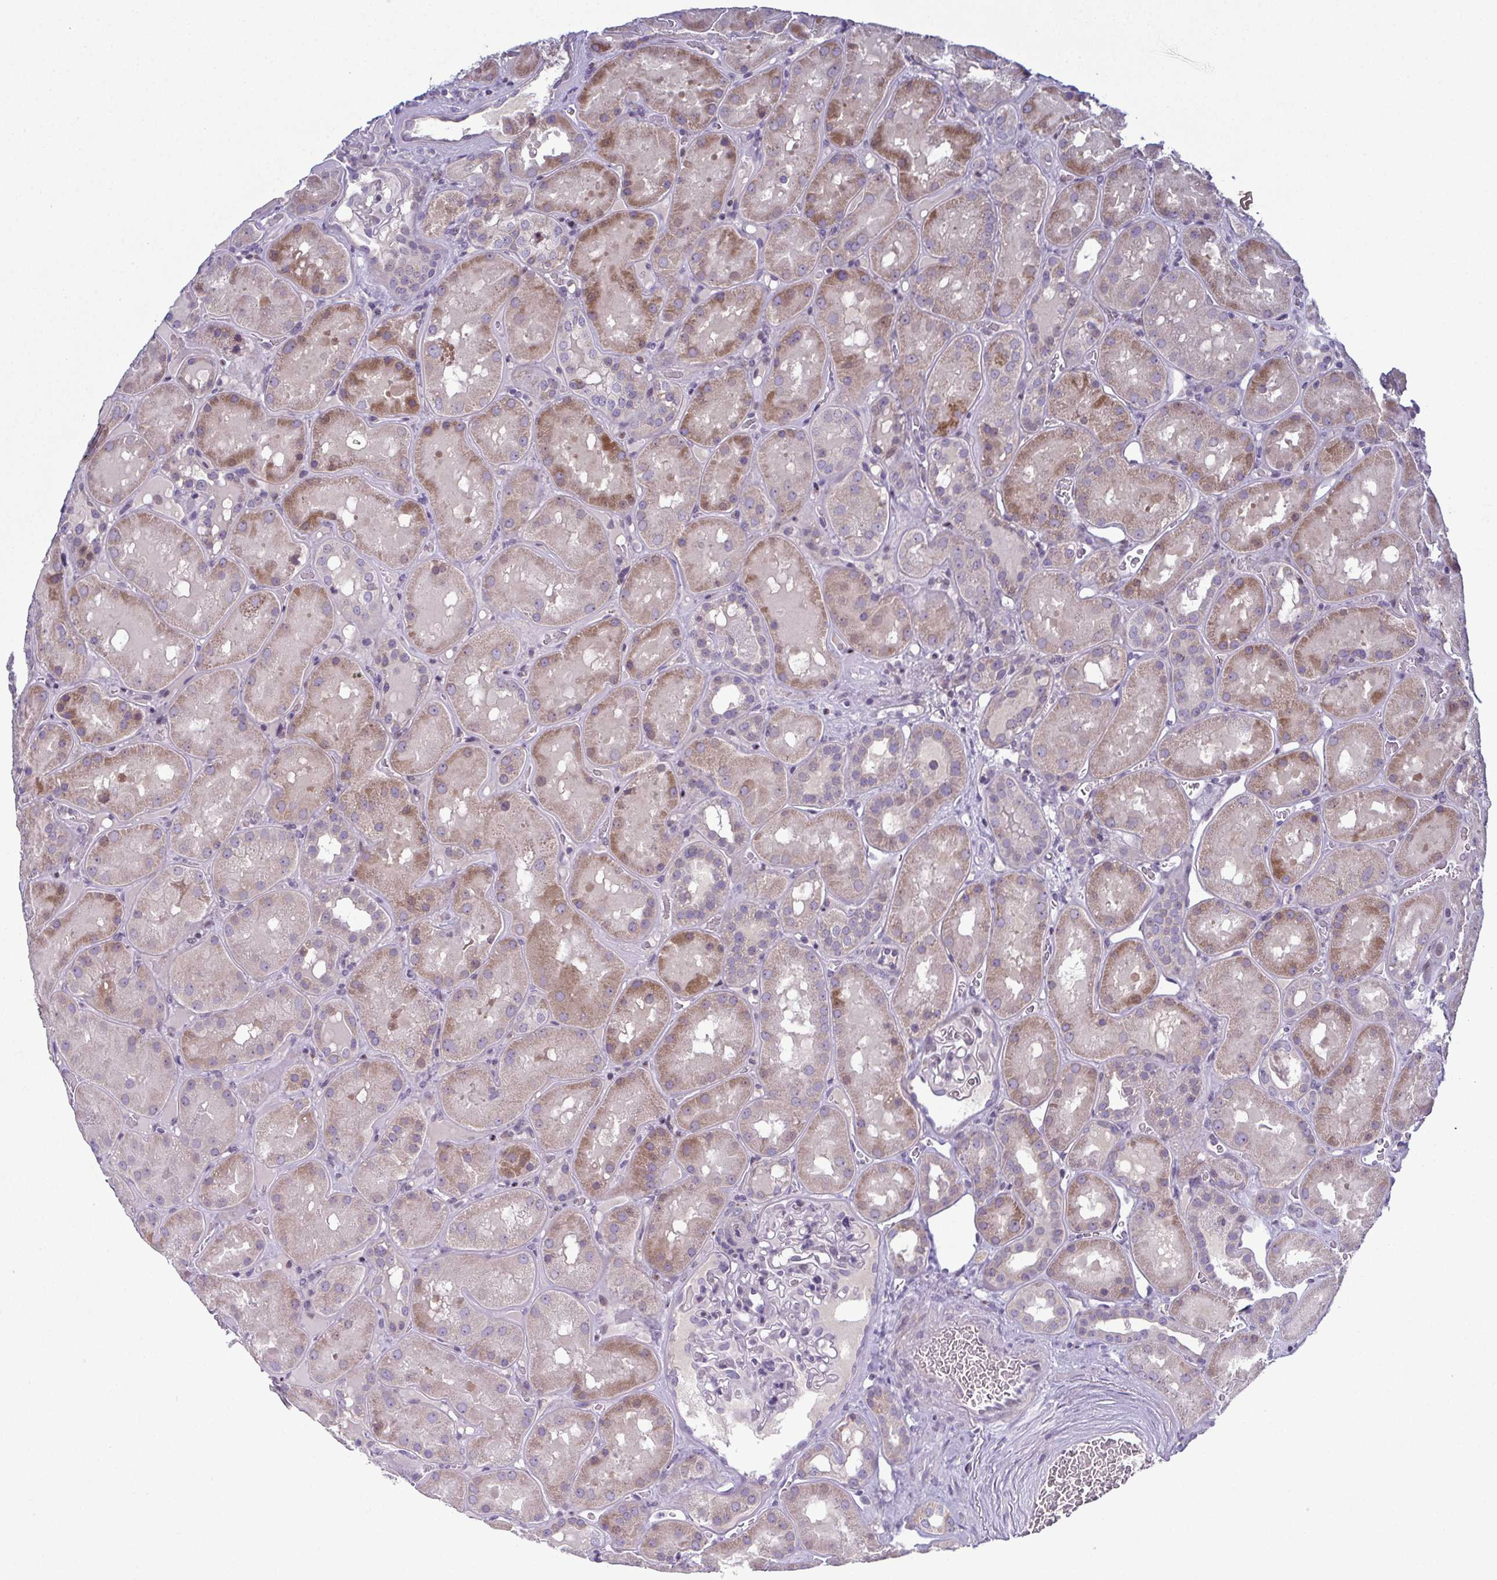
{"staining": {"intensity": "negative", "quantity": "none", "location": "none"}, "tissue": "kidney", "cell_type": "Cells in glomeruli", "image_type": "normal", "snomed": [{"axis": "morphology", "description": "Normal tissue, NOS"}, {"axis": "topography", "description": "Kidney"}], "caption": "High power microscopy image of an immunohistochemistry photomicrograph of unremarkable kidney, revealing no significant expression in cells in glomeruli.", "gene": "ODF1", "patient": {"sex": "male", "age": 73}}